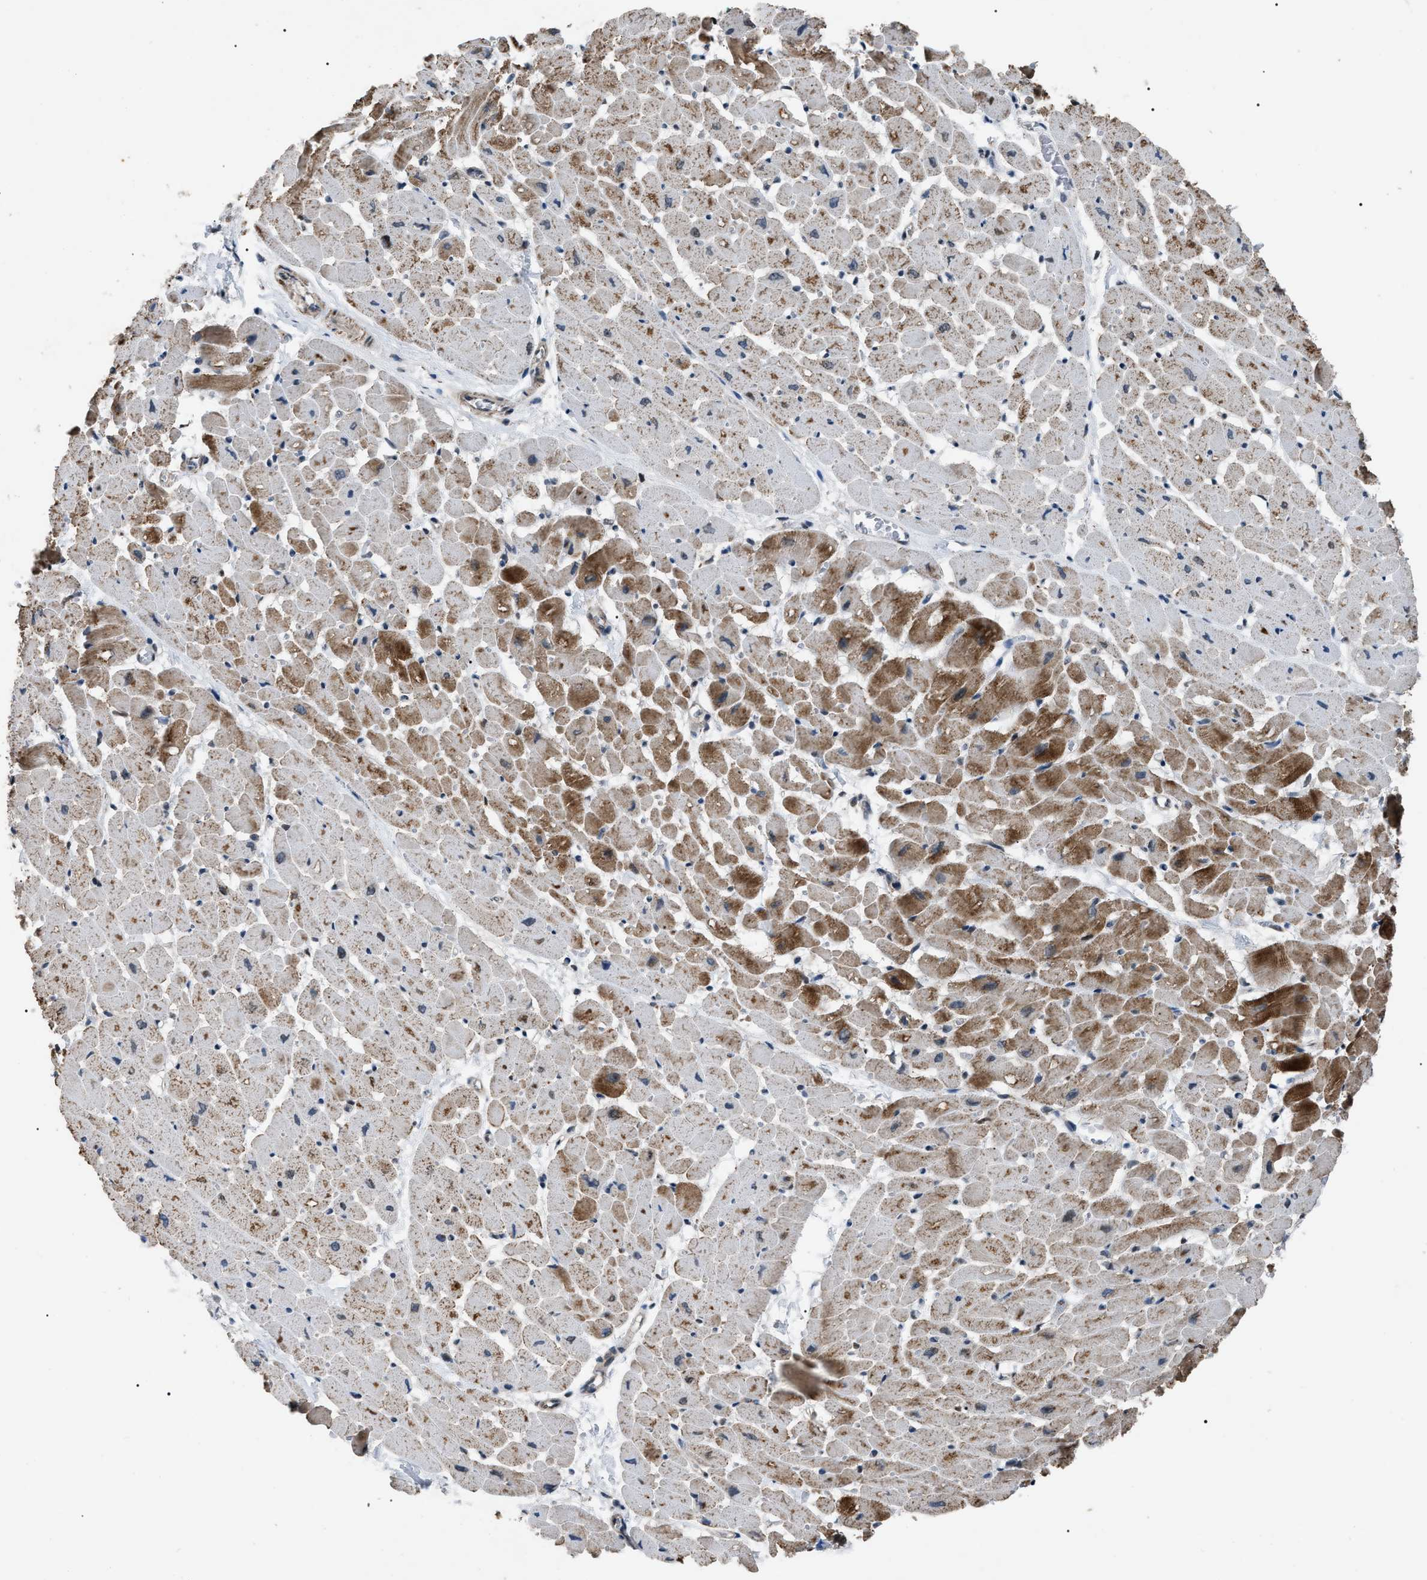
{"staining": {"intensity": "strong", "quantity": ">75%", "location": "cytoplasmic/membranous"}, "tissue": "heart muscle", "cell_type": "Cardiomyocytes", "image_type": "normal", "snomed": [{"axis": "morphology", "description": "Normal tissue, NOS"}, {"axis": "topography", "description": "Heart"}], "caption": "Protein staining by IHC displays strong cytoplasmic/membranous positivity in about >75% of cardiomyocytes in benign heart muscle.", "gene": "ZFAND2A", "patient": {"sex": "male", "age": 45}}